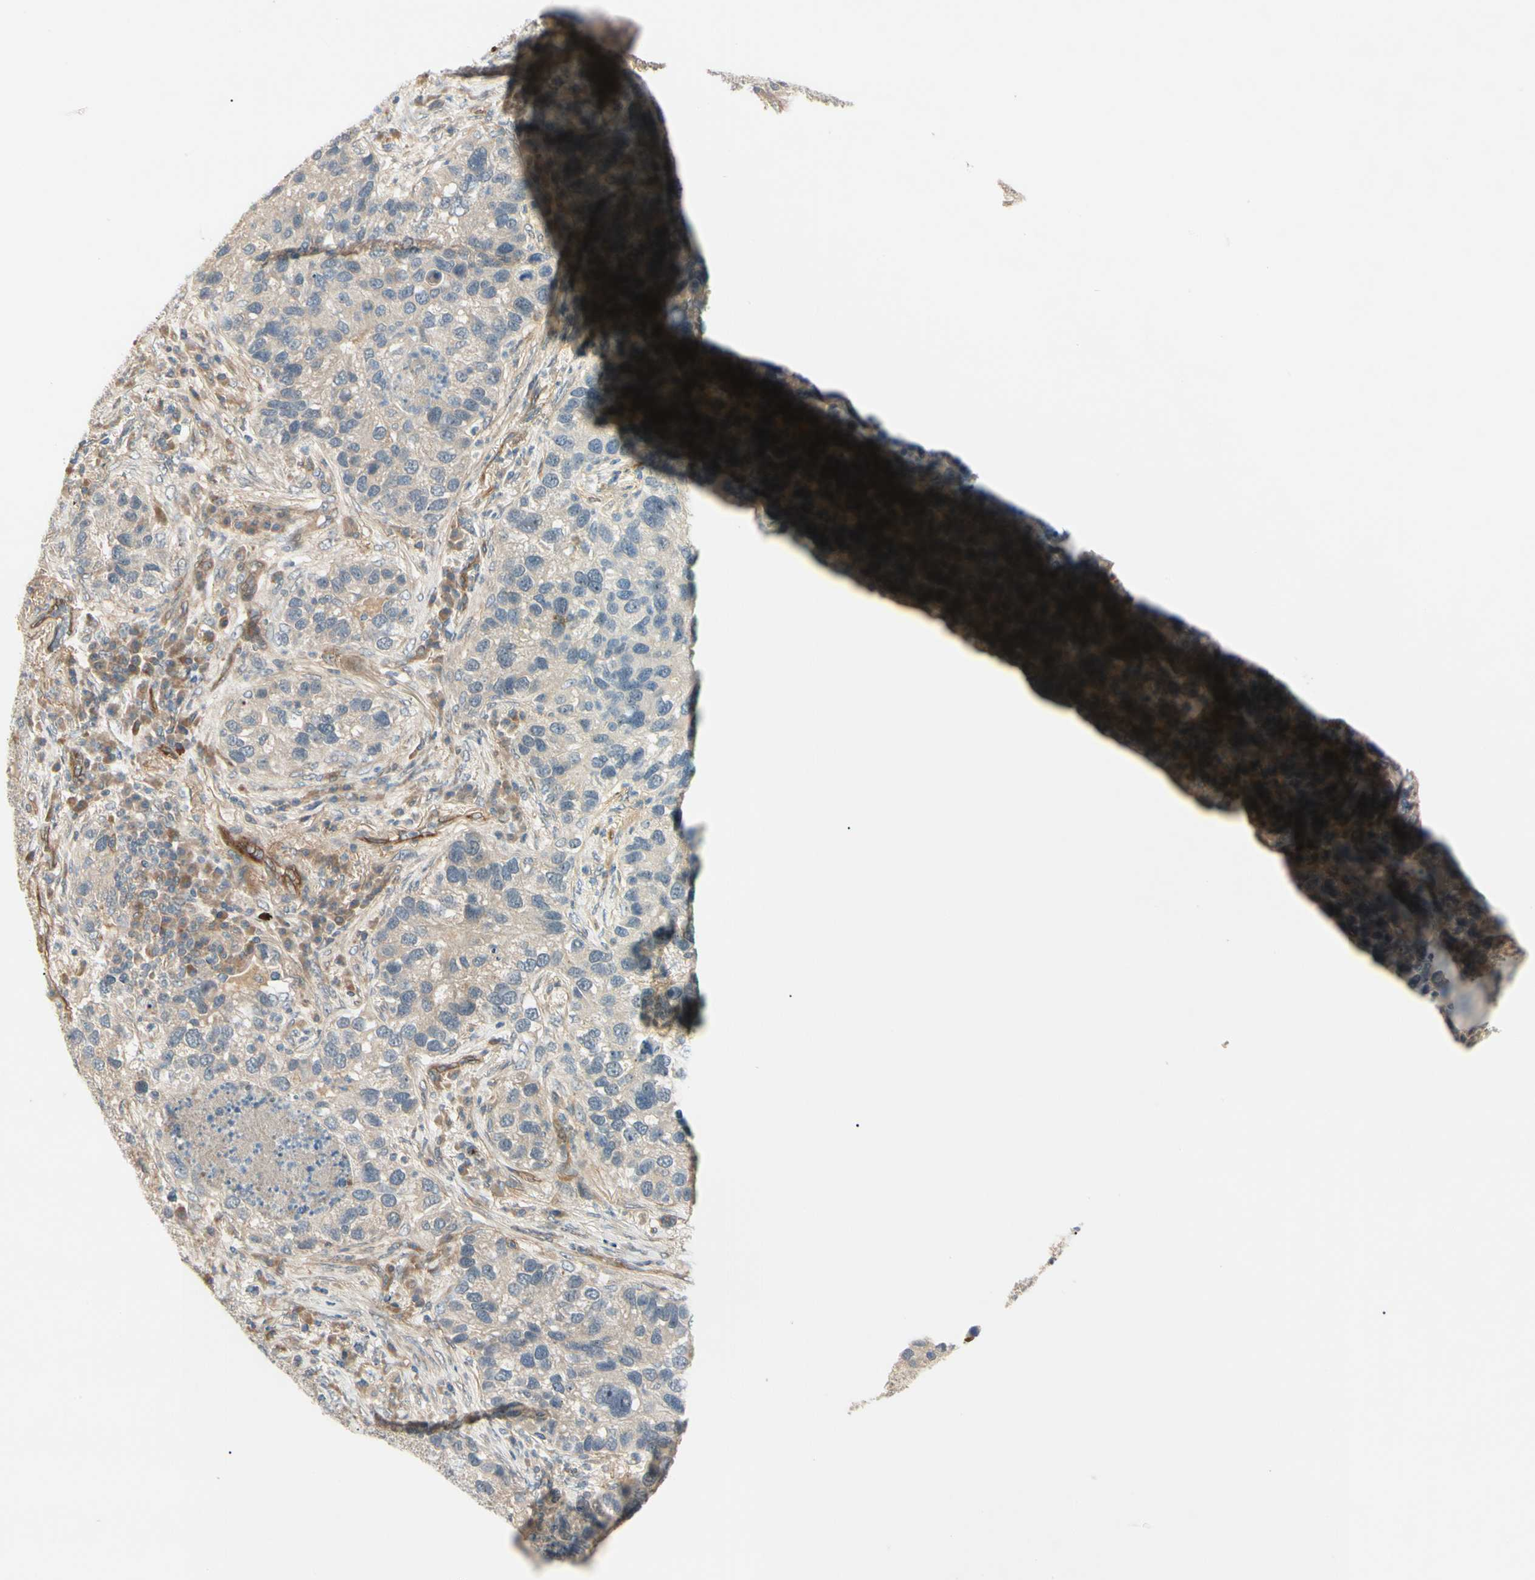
{"staining": {"intensity": "moderate", "quantity": ">75%", "location": "cytoplasmic/membranous"}, "tissue": "lung cancer", "cell_type": "Tumor cells", "image_type": "cancer", "snomed": [{"axis": "morphology", "description": "Normal tissue, NOS"}, {"axis": "morphology", "description": "Adenocarcinoma, NOS"}, {"axis": "topography", "description": "Bronchus"}, {"axis": "topography", "description": "Lung"}], "caption": "The image shows immunohistochemical staining of adenocarcinoma (lung). There is moderate cytoplasmic/membranous positivity is appreciated in about >75% of tumor cells.", "gene": "F2R", "patient": {"sex": "male", "age": 54}}